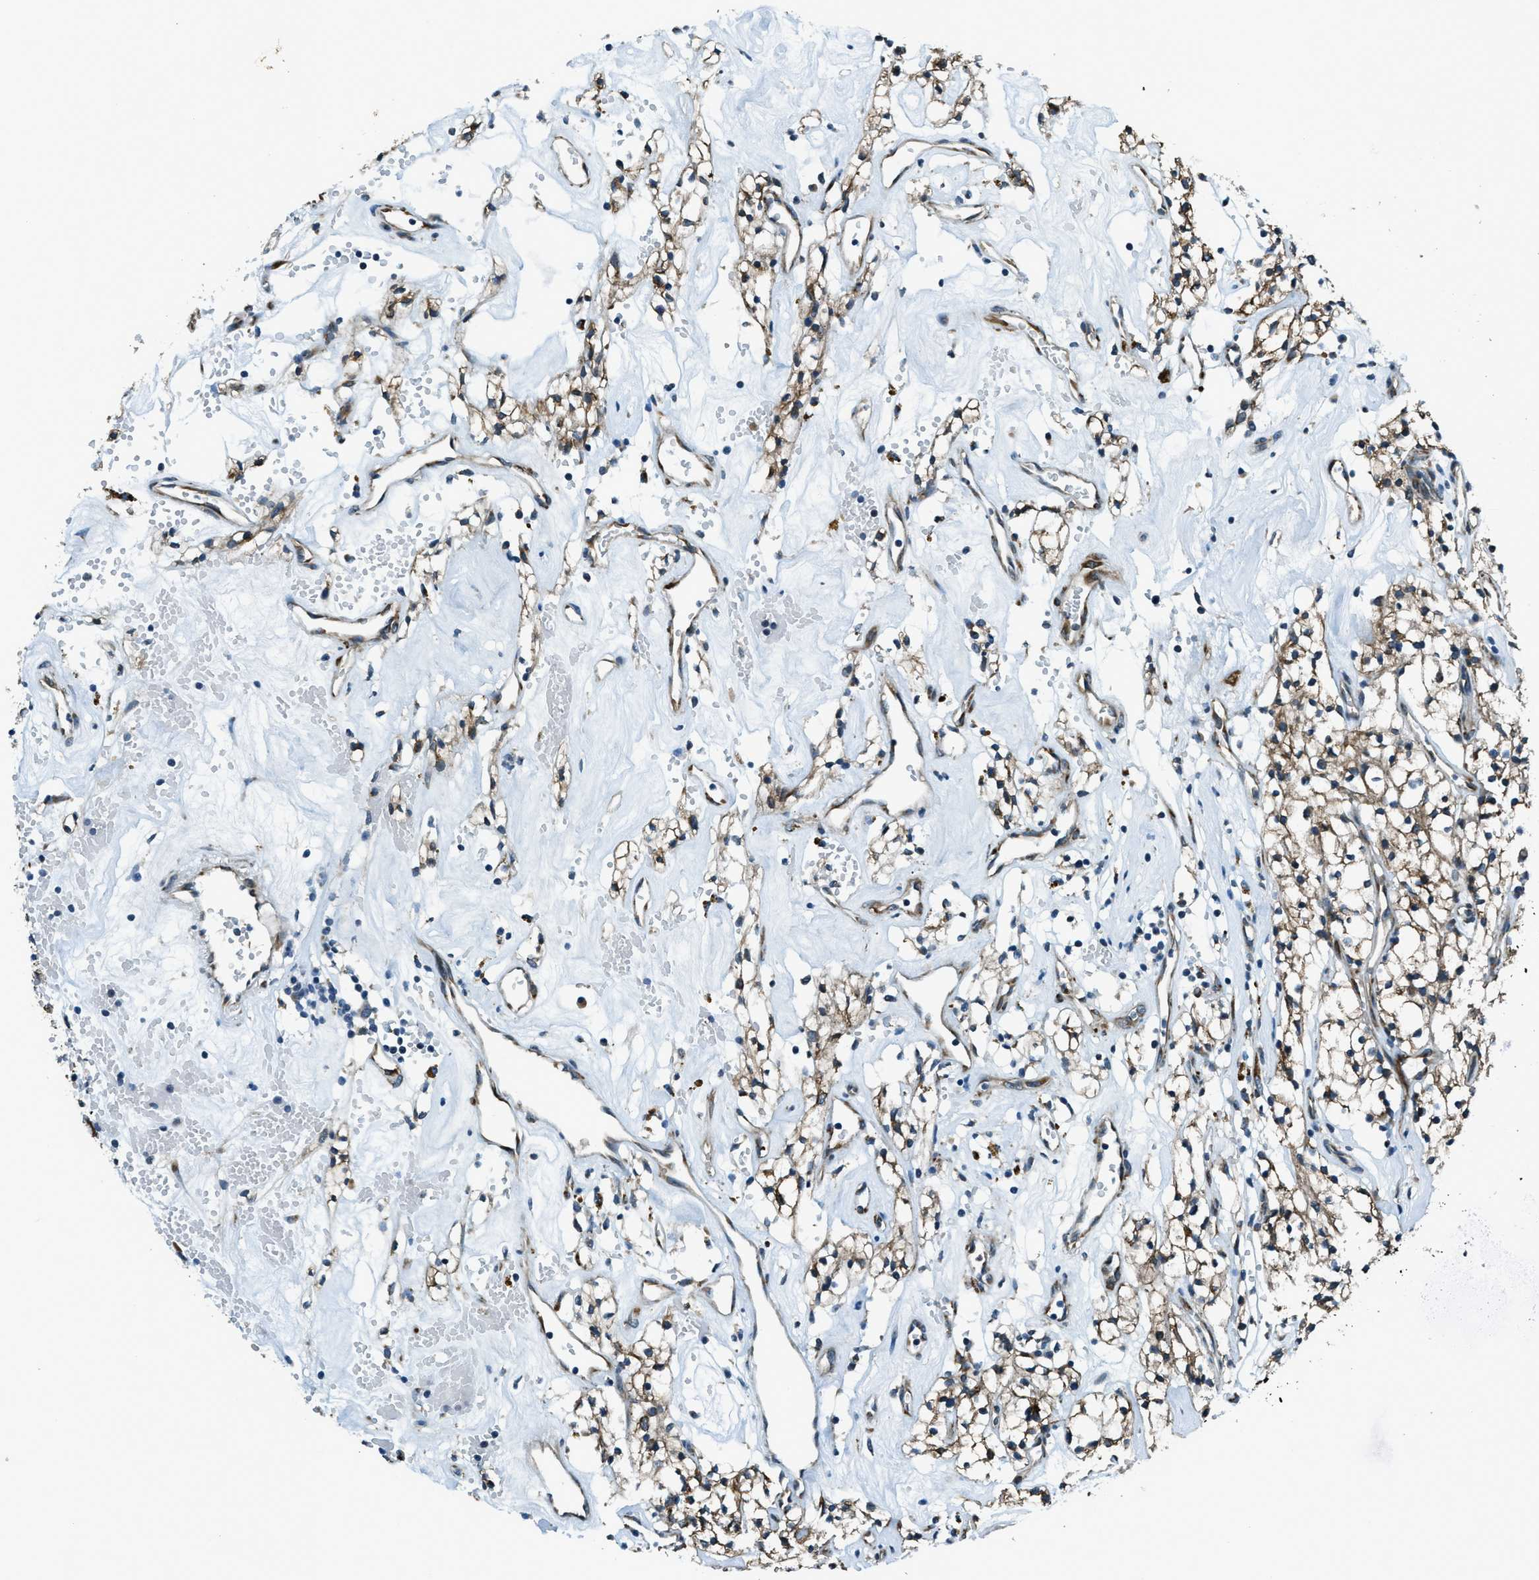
{"staining": {"intensity": "moderate", "quantity": ">75%", "location": "cytoplasmic/membranous"}, "tissue": "renal cancer", "cell_type": "Tumor cells", "image_type": "cancer", "snomed": [{"axis": "morphology", "description": "Adenocarcinoma, NOS"}, {"axis": "topography", "description": "Kidney"}], "caption": "IHC of human adenocarcinoma (renal) shows medium levels of moderate cytoplasmic/membranous positivity in about >75% of tumor cells.", "gene": "GINM1", "patient": {"sex": "male", "age": 59}}